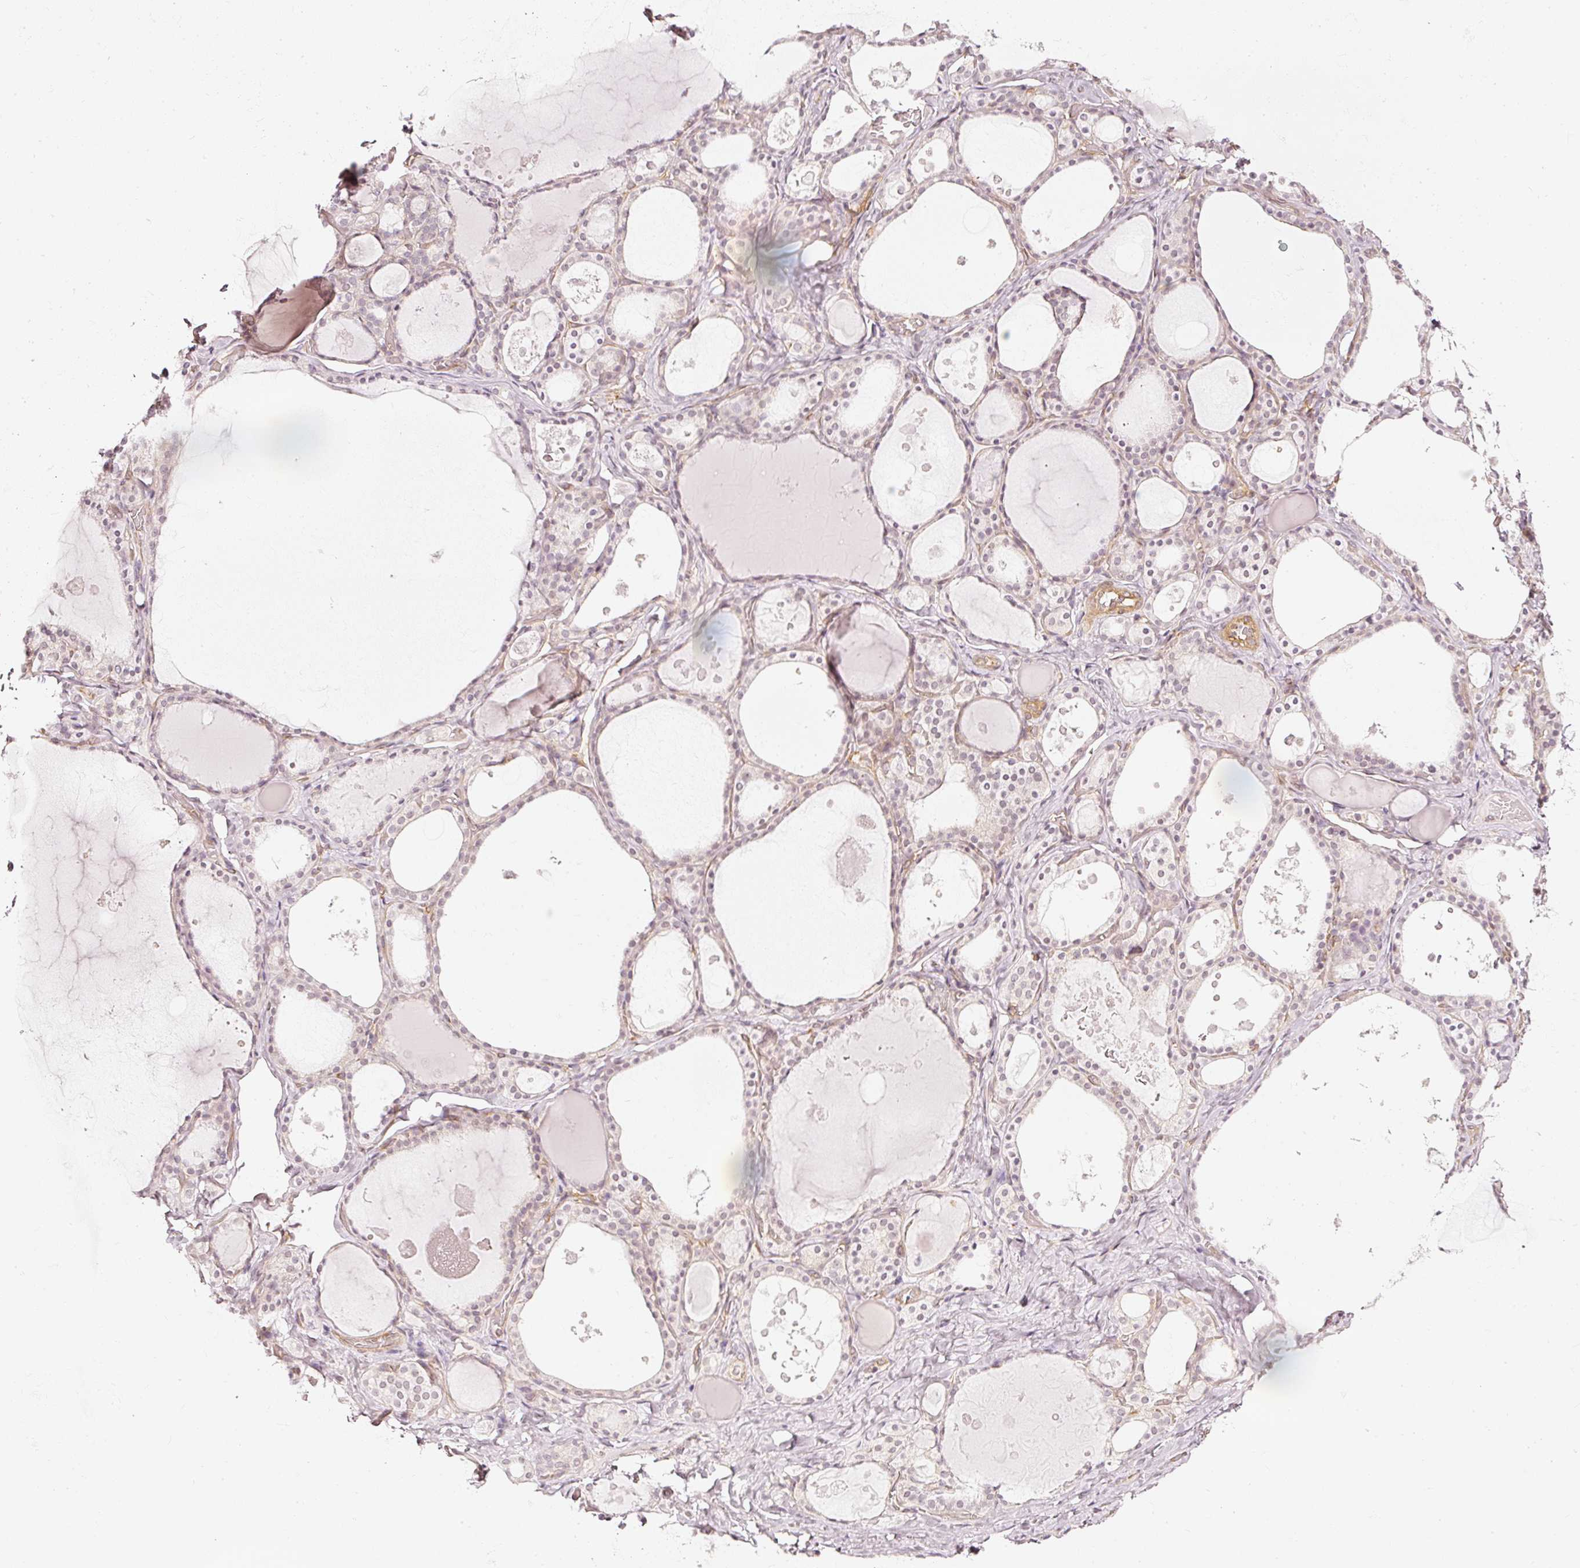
{"staining": {"intensity": "negative", "quantity": "none", "location": "none"}, "tissue": "thyroid gland", "cell_type": "Glandular cells", "image_type": "normal", "snomed": [{"axis": "morphology", "description": "Normal tissue, NOS"}, {"axis": "topography", "description": "Thyroid gland"}], "caption": "This is a photomicrograph of immunohistochemistry (IHC) staining of benign thyroid gland, which shows no staining in glandular cells.", "gene": "DRD2", "patient": {"sex": "male", "age": 56}}